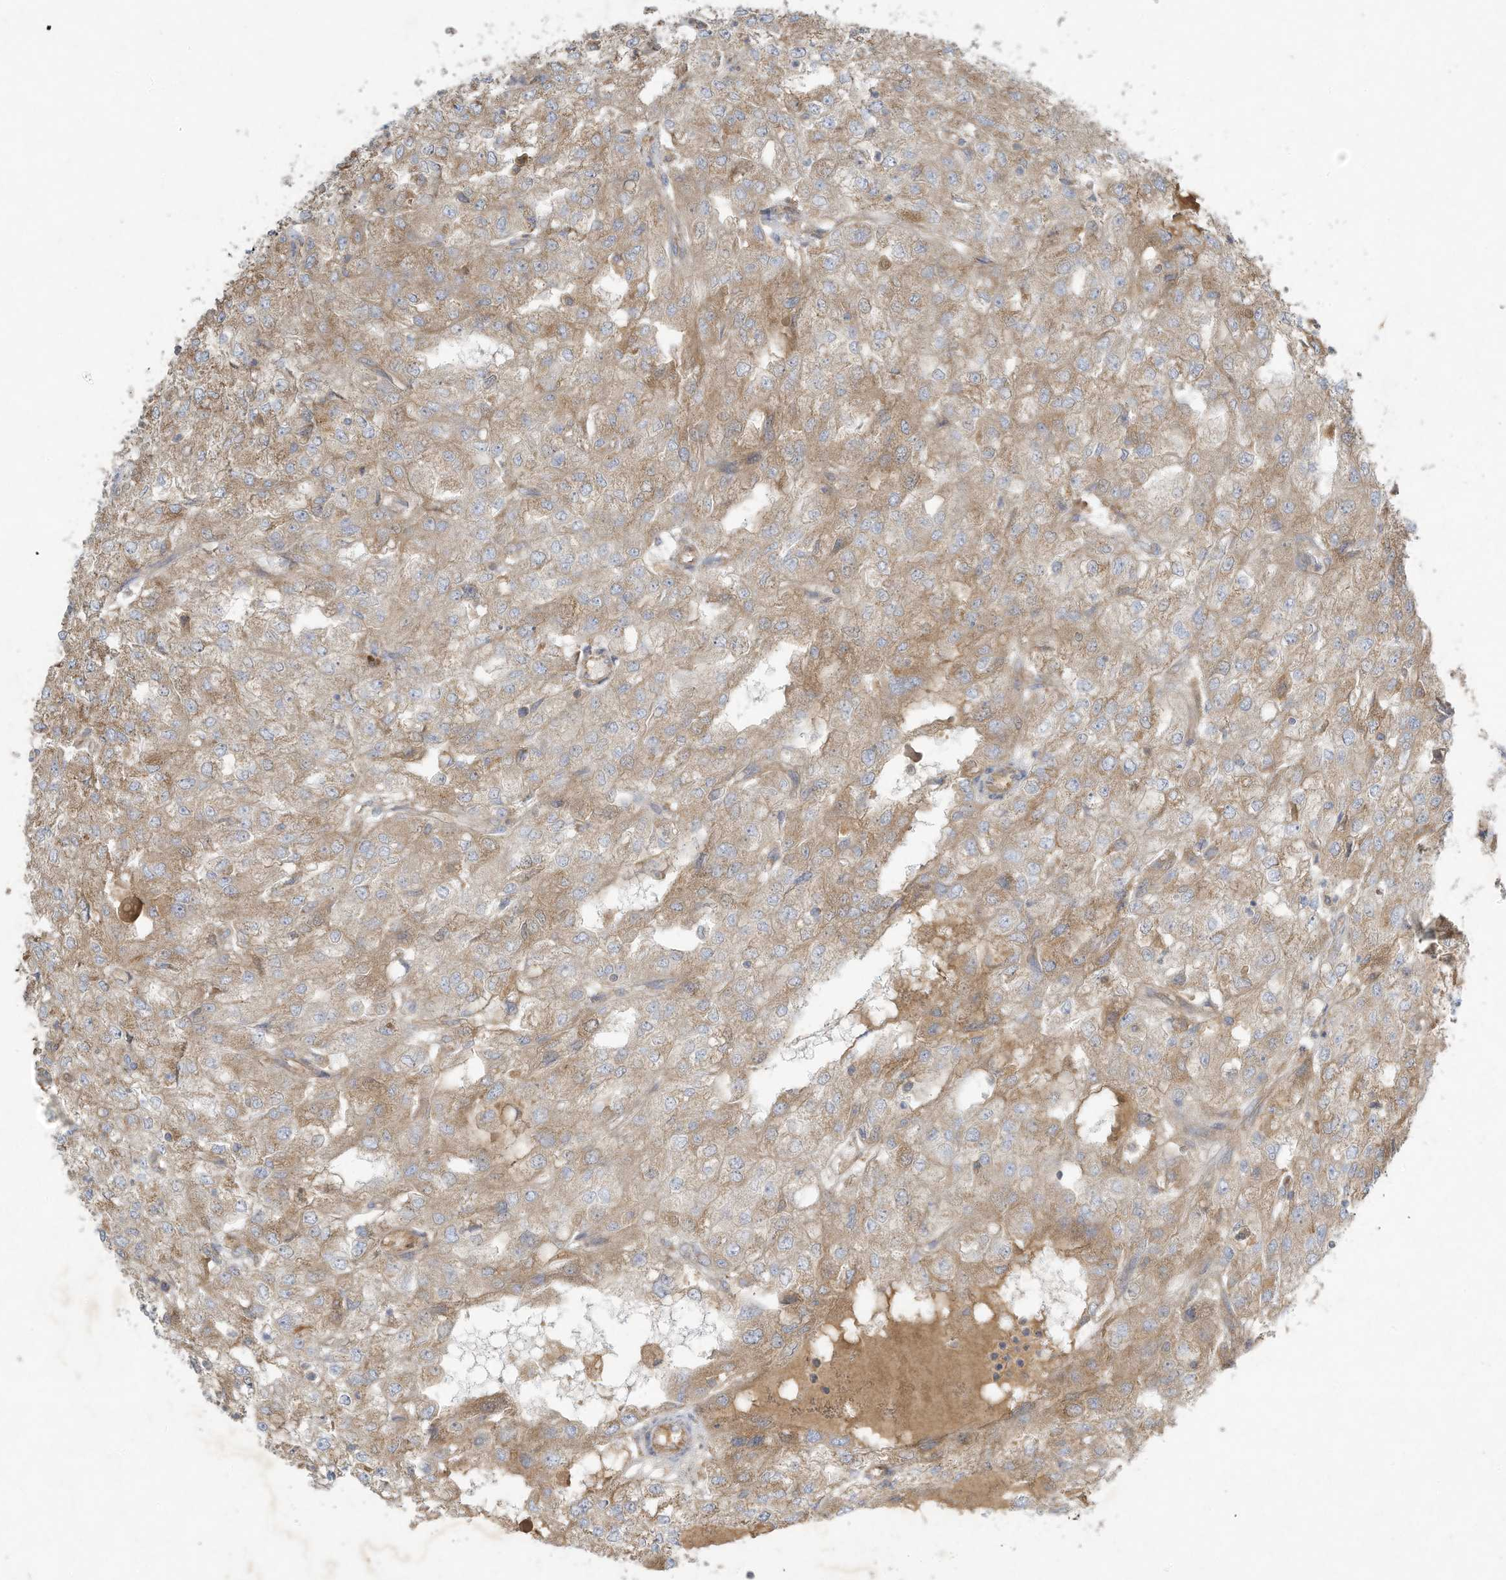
{"staining": {"intensity": "weak", "quantity": "25%-75%", "location": "cytoplasmic/membranous"}, "tissue": "renal cancer", "cell_type": "Tumor cells", "image_type": "cancer", "snomed": [{"axis": "morphology", "description": "Adenocarcinoma, NOS"}, {"axis": "topography", "description": "Kidney"}], "caption": "An immunohistochemistry photomicrograph of tumor tissue is shown. Protein staining in brown shows weak cytoplasmic/membranous positivity in renal adenocarcinoma within tumor cells. The protein of interest is stained brown, and the nuclei are stained in blue (DAB IHC with brightfield microscopy, high magnification).", "gene": "SYNJ2", "patient": {"sex": "female", "age": 54}}